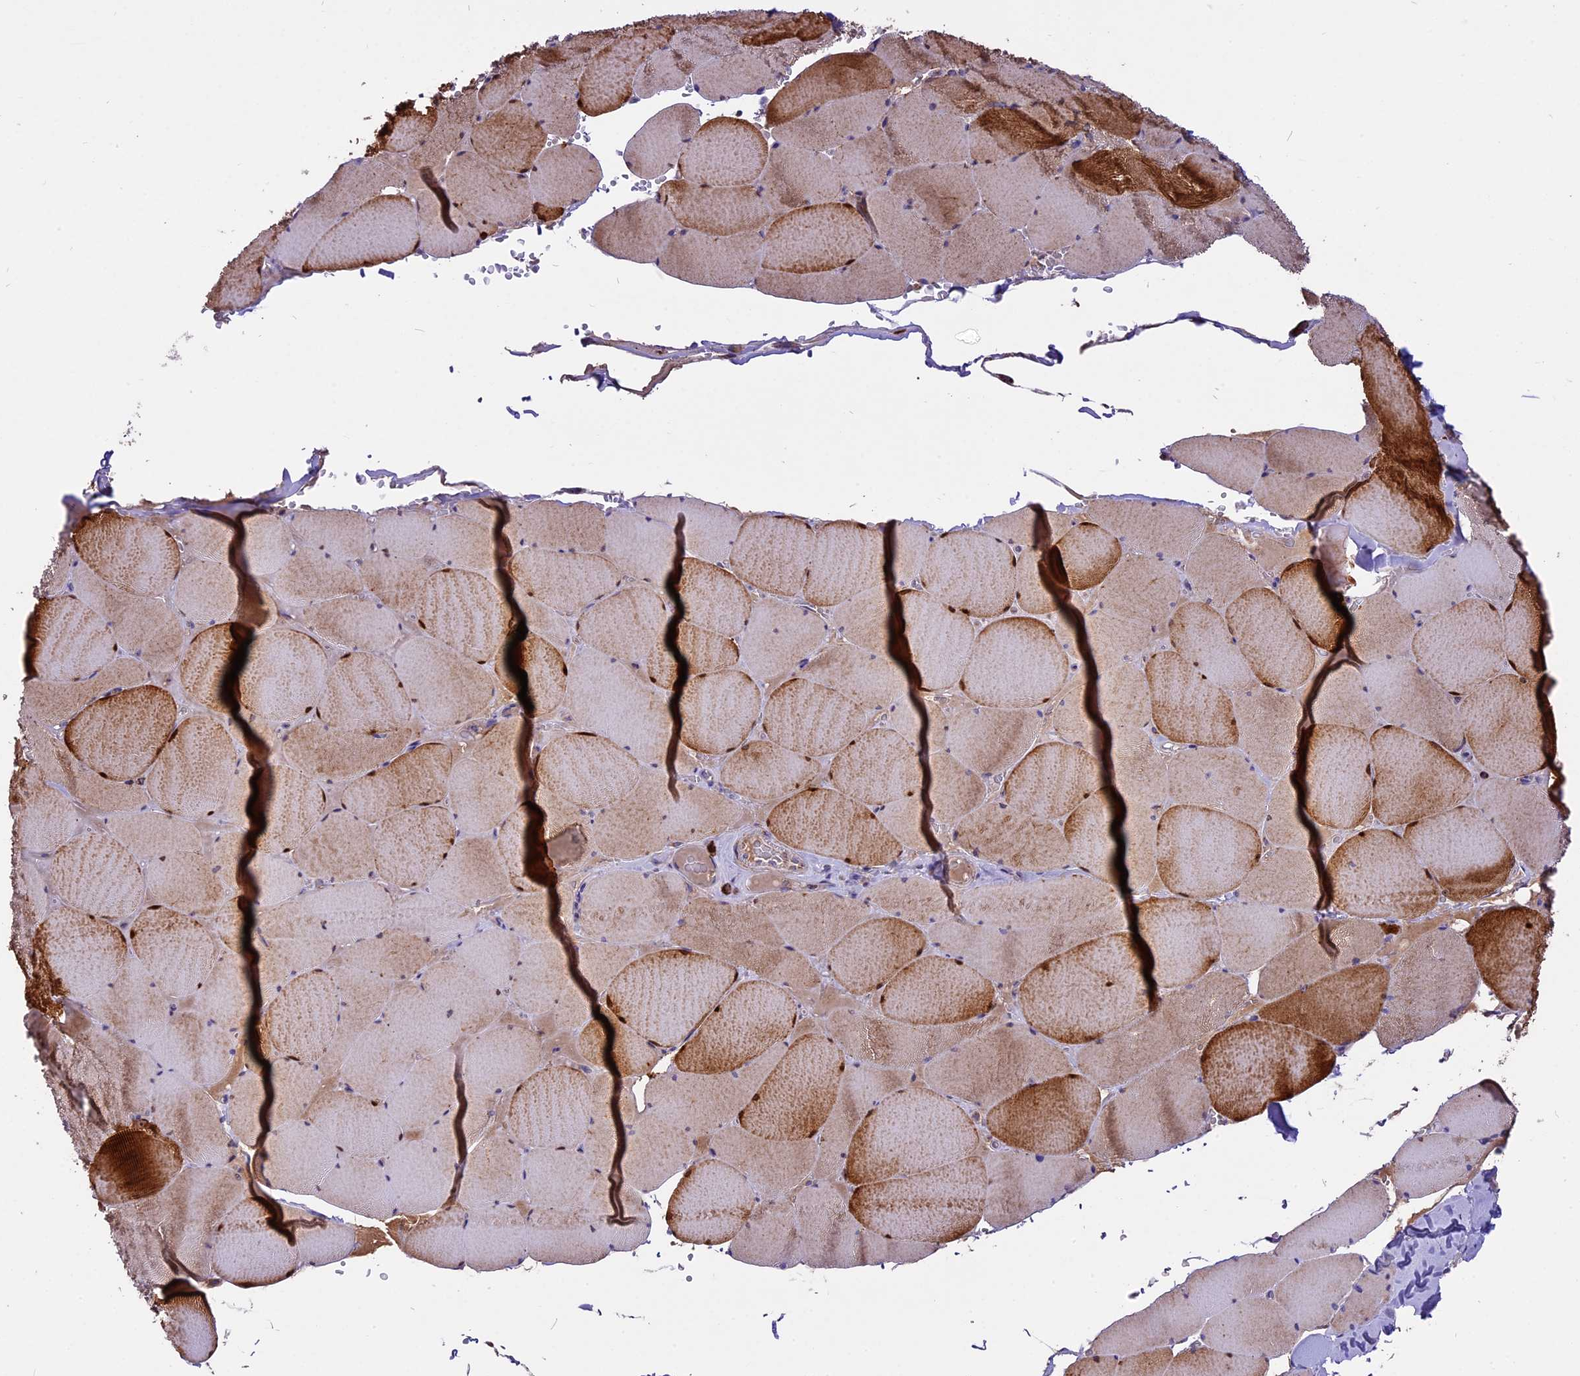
{"staining": {"intensity": "strong", "quantity": "25%-75%", "location": "cytoplasmic/membranous,nuclear"}, "tissue": "skeletal muscle", "cell_type": "Myocytes", "image_type": "normal", "snomed": [{"axis": "morphology", "description": "Normal tissue, NOS"}, {"axis": "topography", "description": "Skeletal muscle"}, {"axis": "topography", "description": "Head-Neck"}], "caption": "Immunohistochemistry of normal human skeletal muscle displays high levels of strong cytoplasmic/membranous,nuclear positivity in approximately 25%-75% of myocytes.", "gene": "COX17", "patient": {"sex": "male", "age": 66}}